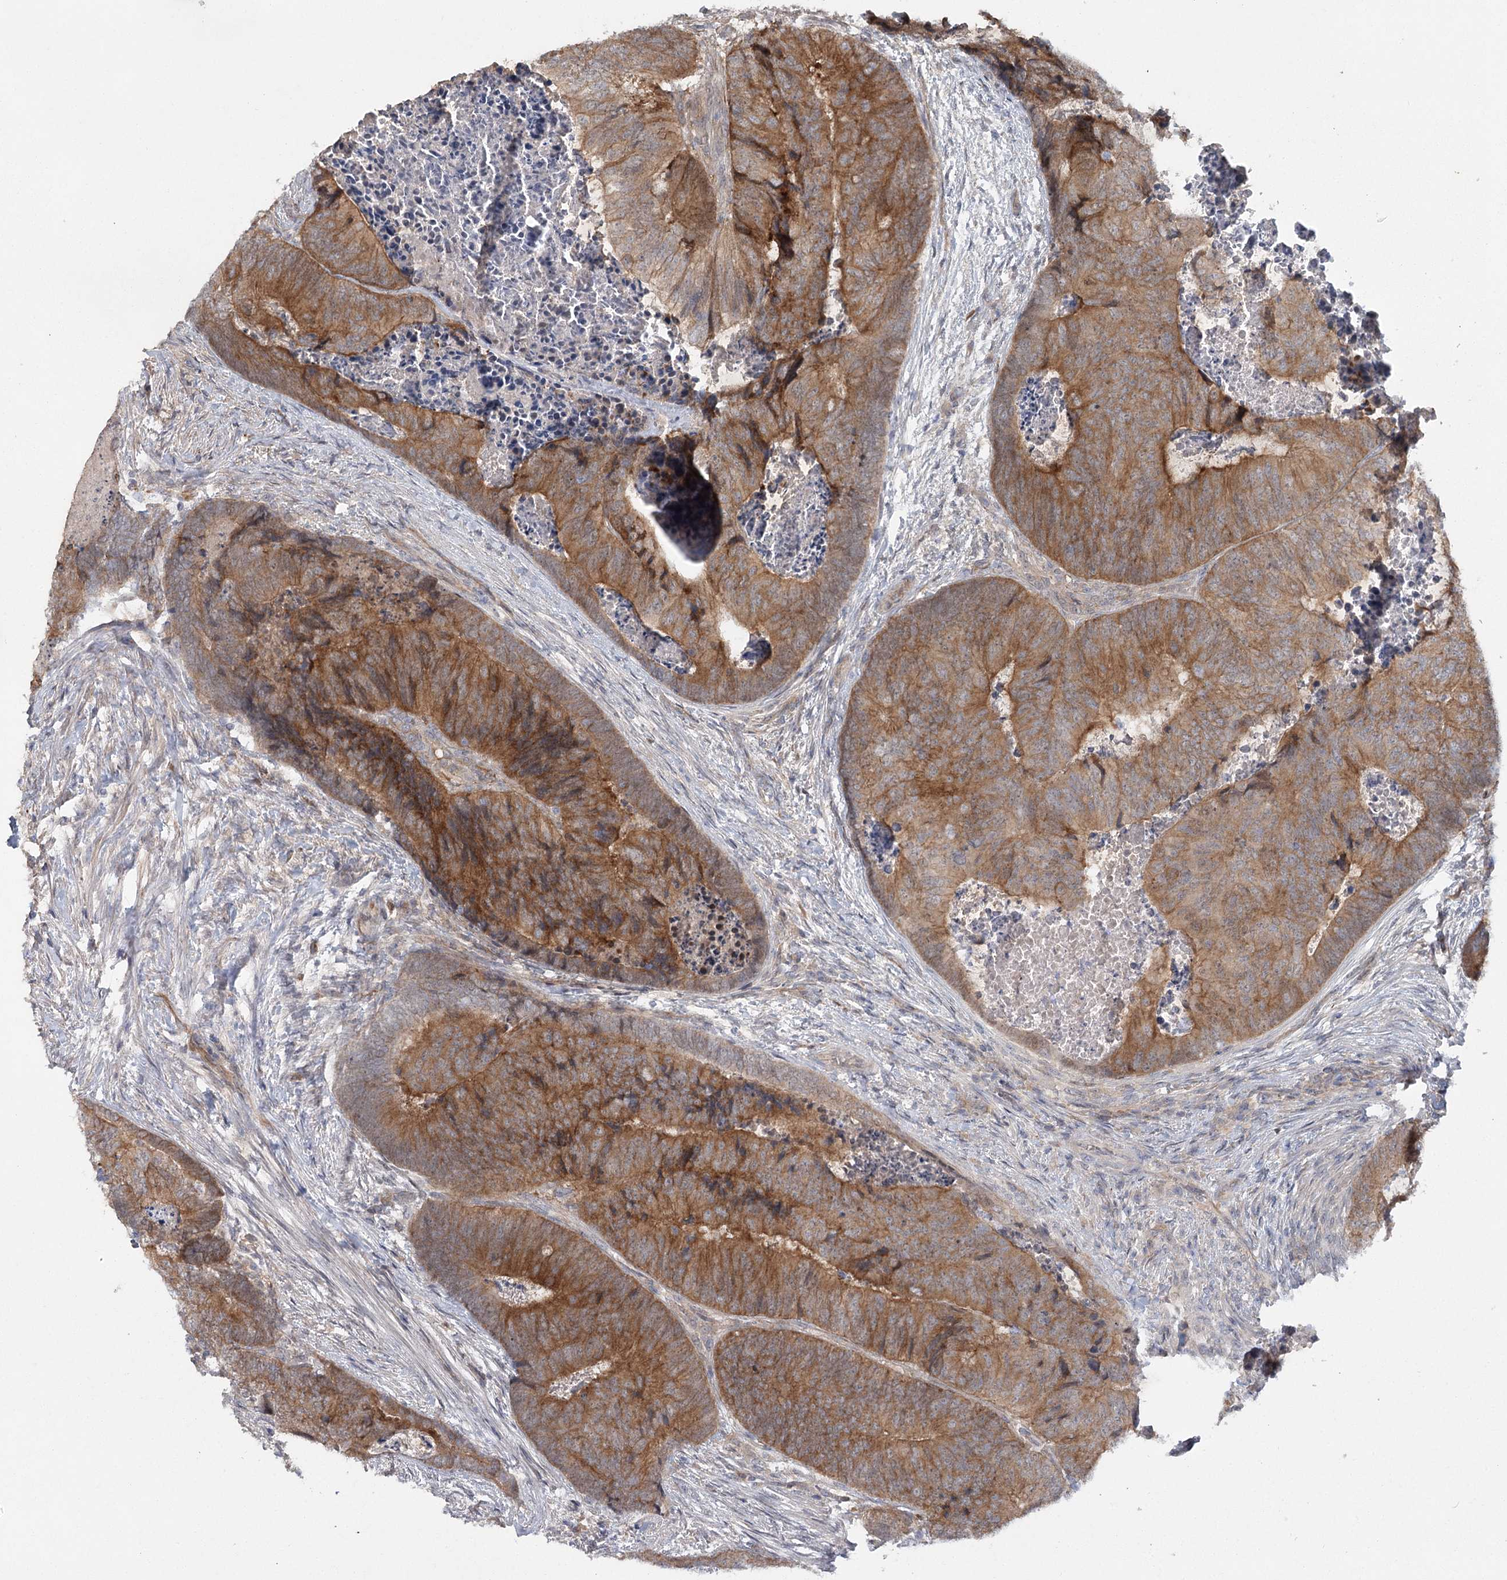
{"staining": {"intensity": "strong", "quantity": ">75%", "location": "cytoplasmic/membranous"}, "tissue": "colorectal cancer", "cell_type": "Tumor cells", "image_type": "cancer", "snomed": [{"axis": "morphology", "description": "Adenocarcinoma, NOS"}, {"axis": "topography", "description": "Colon"}], "caption": "A brown stain highlights strong cytoplasmic/membranous expression of a protein in adenocarcinoma (colorectal) tumor cells.", "gene": "MAP3K13", "patient": {"sex": "female", "age": 67}}